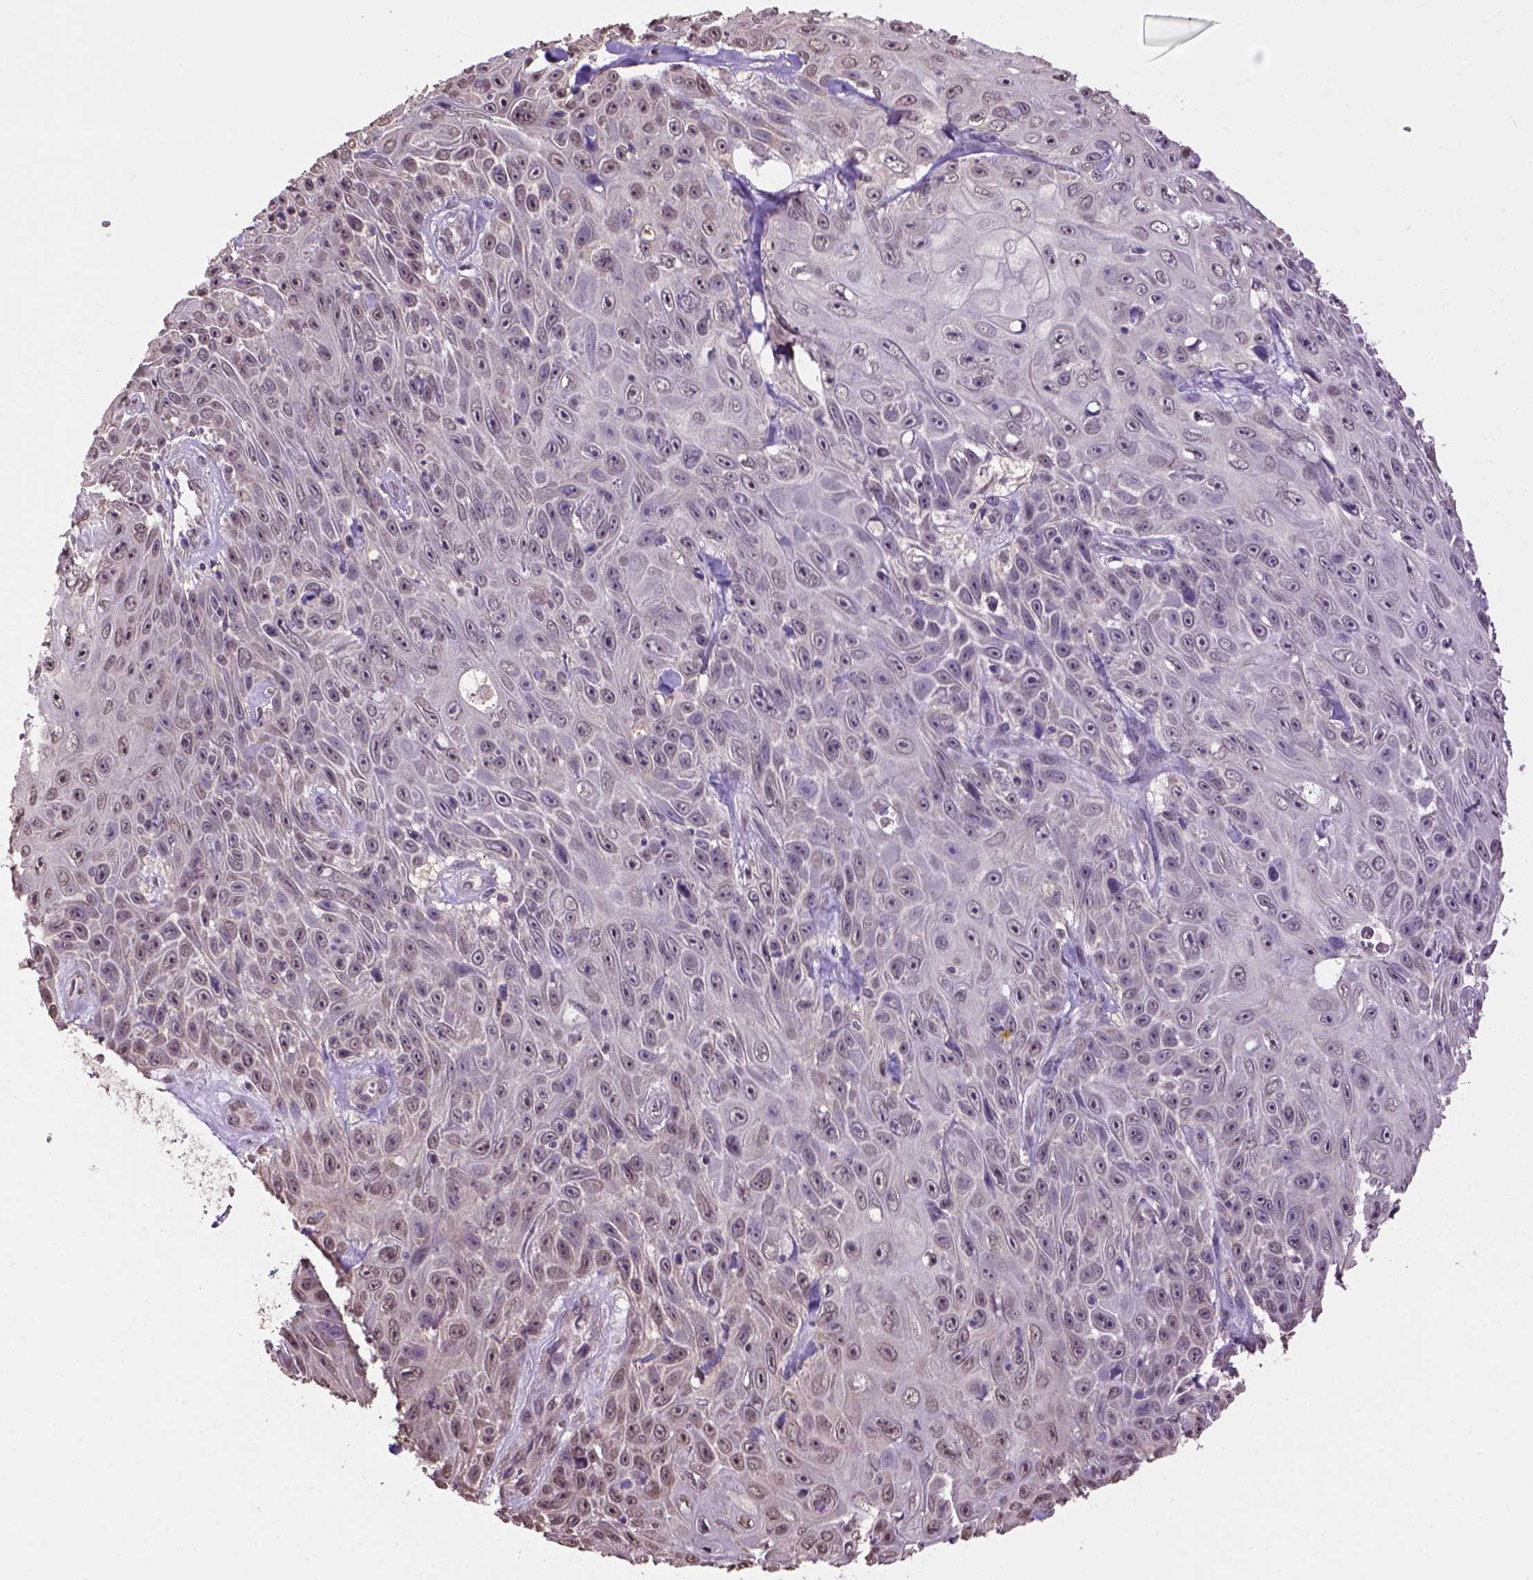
{"staining": {"intensity": "weak", "quantity": "<25%", "location": "cytoplasmic/membranous"}, "tissue": "skin cancer", "cell_type": "Tumor cells", "image_type": "cancer", "snomed": [{"axis": "morphology", "description": "Squamous cell carcinoma, NOS"}, {"axis": "topography", "description": "Skin"}], "caption": "Immunohistochemical staining of human skin cancer demonstrates no significant staining in tumor cells. (Brightfield microscopy of DAB IHC at high magnification).", "gene": "WDR17", "patient": {"sex": "male", "age": 82}}